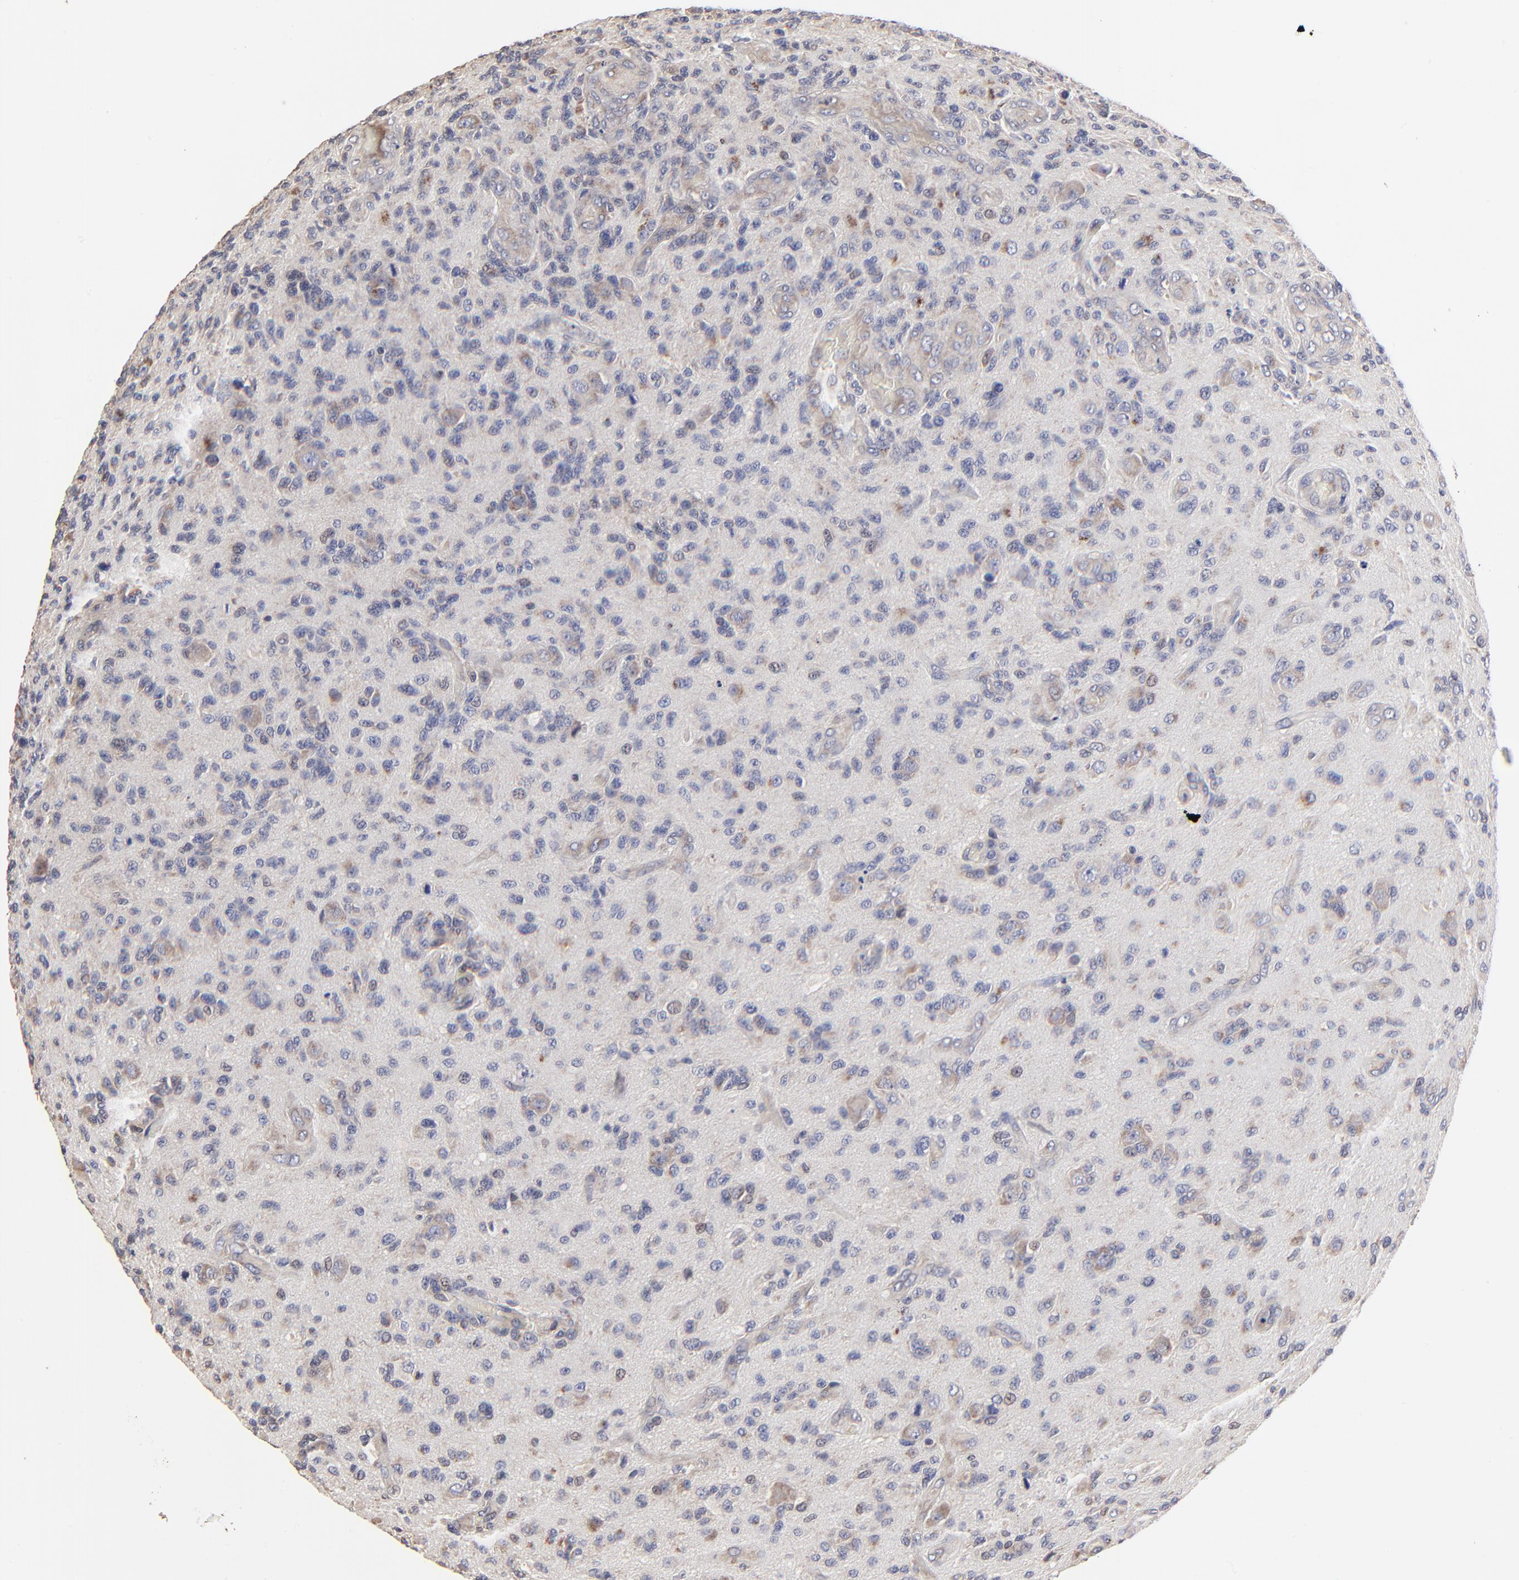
{"staining": {"intensity": "weak", "quantity": "25%-75%", "location": "cytoplasmic/membranous"}, "tissue": "glioma", "cell_type": "Tumor cells", "image_type": "cancer", "snomed": [{"axis": "morphology", "description": "Glioma, malignant, High grade"}, {"axis": "topography", "description": "Brain"}], "caption": "The micrograph demonstrates staining of high-grade glioma (malignant), revealing weak cytoplasmic/membranous protein positivity (brown color) within tumor cells. (Brightfield microscopy of DAB IHC at high magnification).", "gene": "ELP2", "patient": {"sex": "male", "age": 36}}